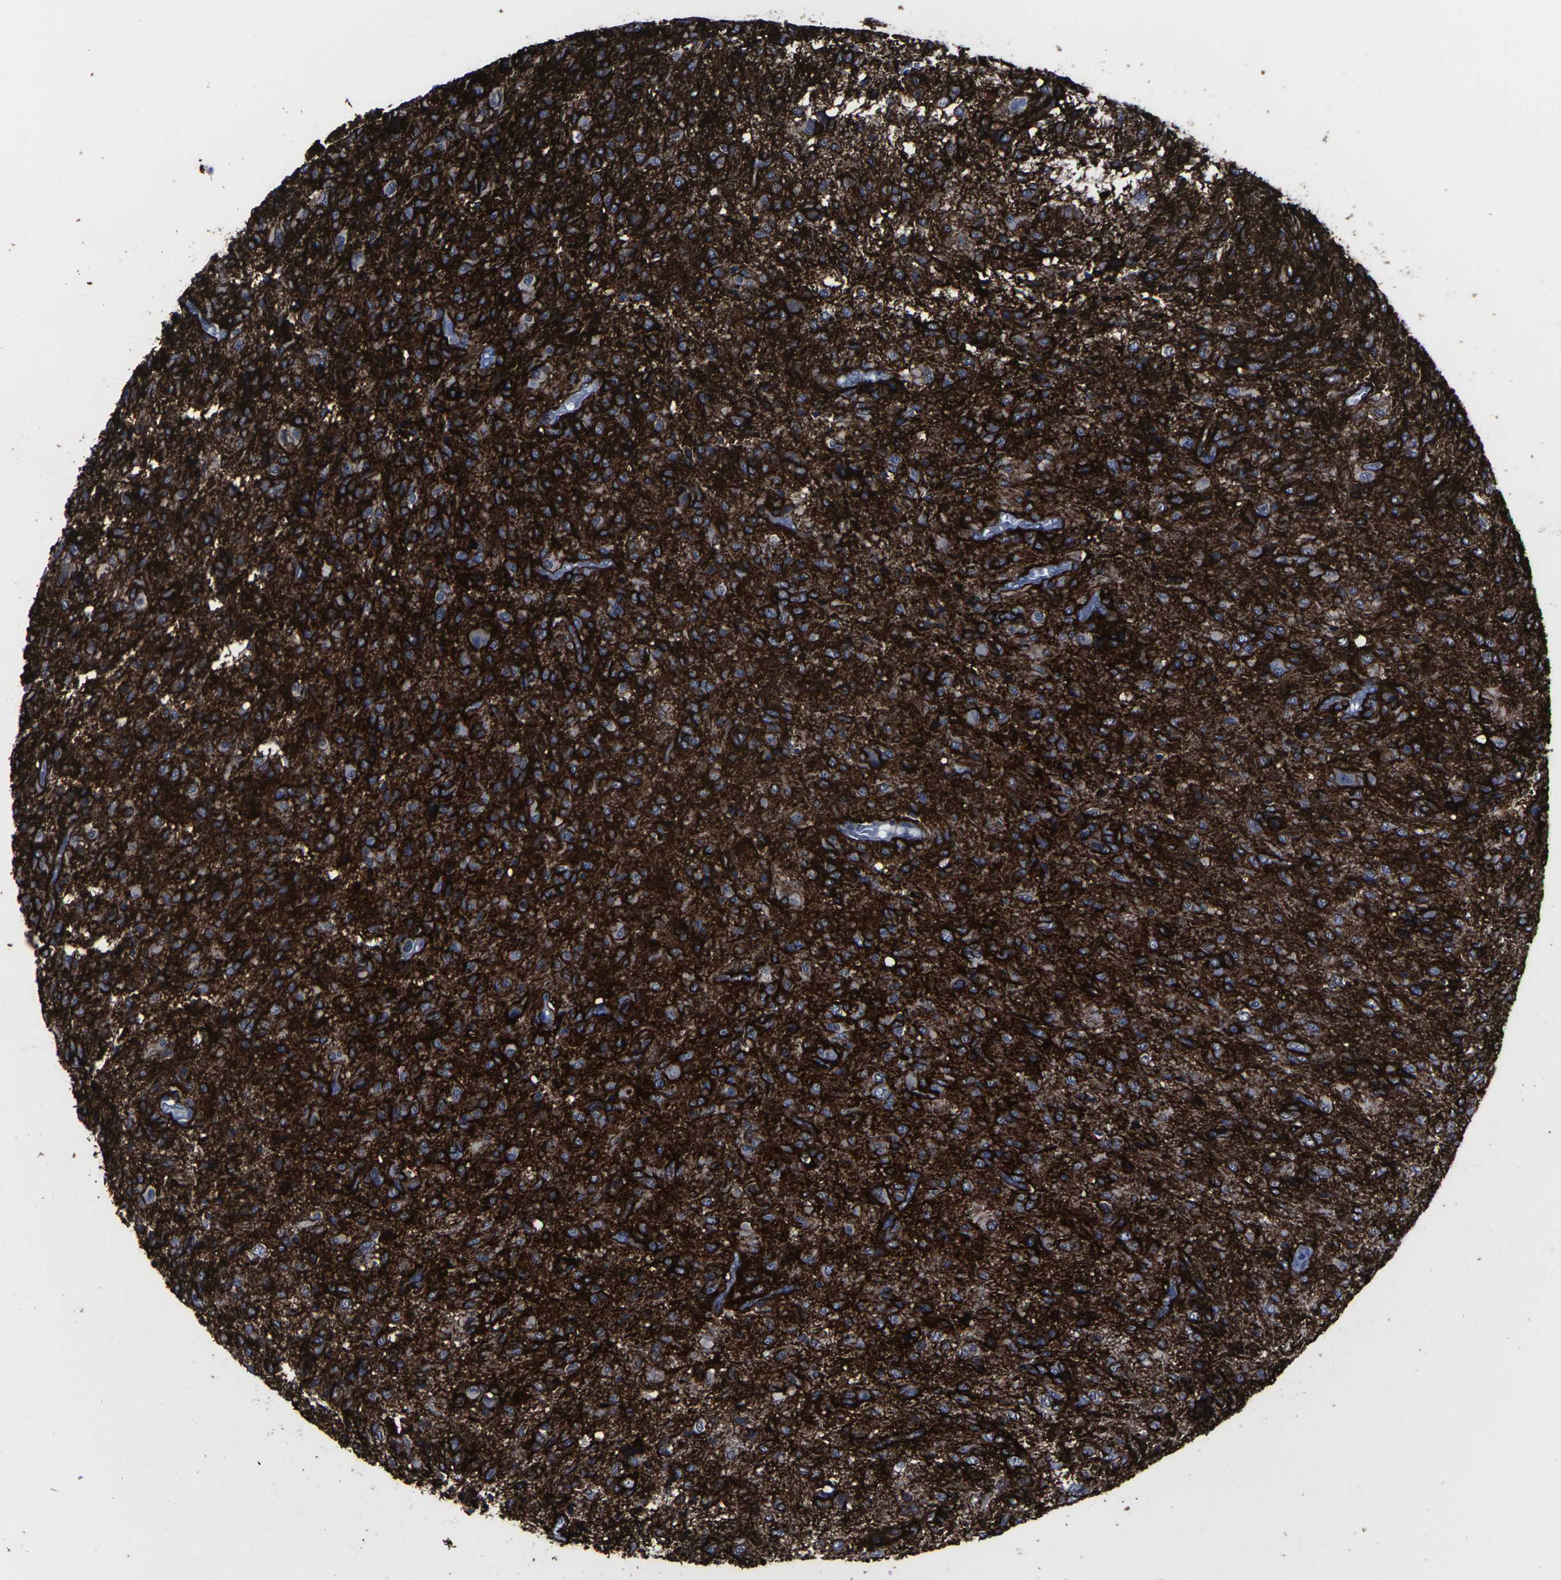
{"staining": {"intensity": "strong", "quantity": "25%-75%", "location": "cytoplasmic/membranous"}, "tissue": "glioma", "cell_type": "Tumor cells", "image_type": "cancer", "snomed": [{"axis": "morphology", "description": "Glioma, malignant, High grade"}, {"axis": "topography", "description": "Brain"}], "caption": "Immunohistochemistry (DAB (3,3'-diaminobenzidine)) staining of human malignant high-grade glioma shows strong cytoplasmic/membranous protein positivity in about 25%-75% of tumor cells. (DAB (3,3'-diaminobenzidine) = brown stain, brightfield microscopy at high magnification).", "gene": "MSANTD4", "patient": {"sex": "female", "age": 59}}